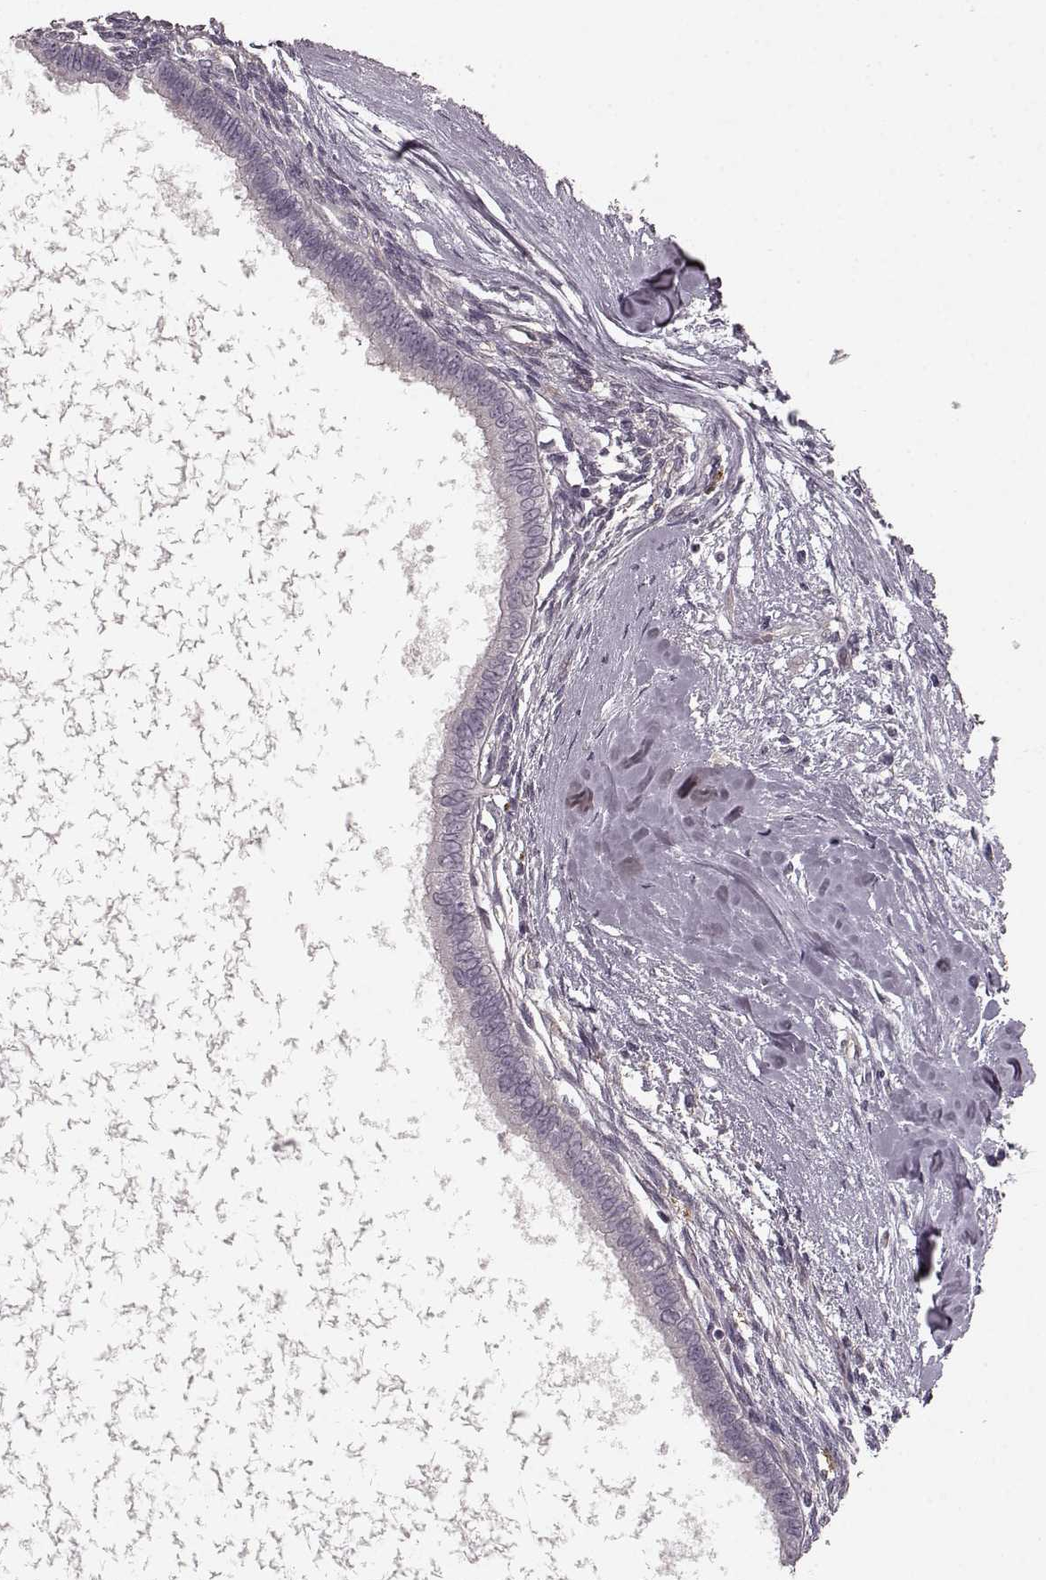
{"staining": {"intensity": "negative", "quantity": "none", "location": "none"}, "tissue": "testis cancer", "cell_type": "Tumor cells", "image_type": "cancer", "snomed": [{"axis": "morphology", "description": "Carcinoma, Embryonal, NOS"}, {"axis": "topography", "description": "Testis"}], "caption": "Immunohistochemistry (IHC) photomicrograph of neoplastic tissue: testis embryonal carcinoma stained with DAB (3,3'-diaminobenzidine) reveals no significant protein staining in tumor cells. (IHC, brightfield microscopy, high magnification).", "gene": "PRKCE", "patient": {"sex": "male", "age": 37}}